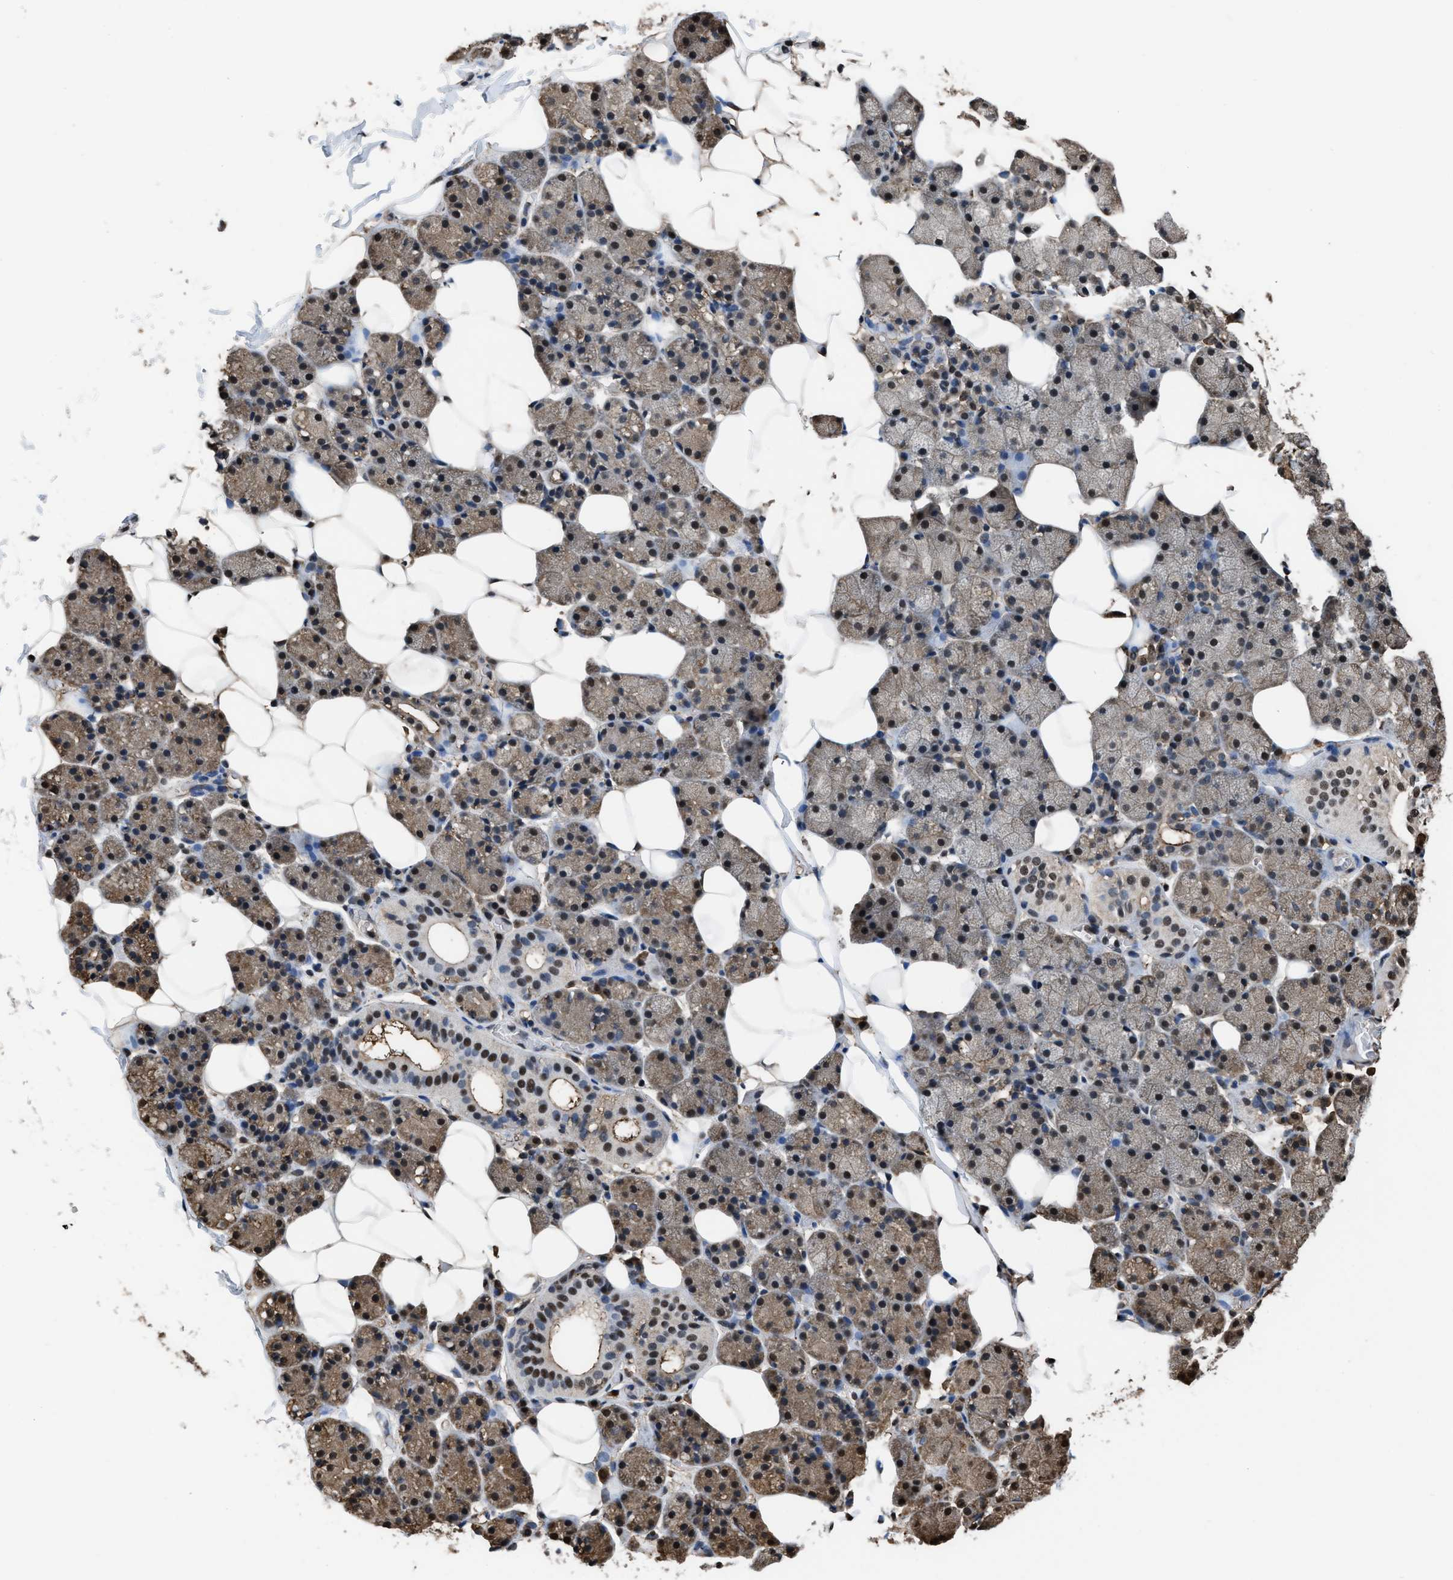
{"staining": {"intensity": "moderate", "quantity": "25%-75%", "location": "cytoplasmic/membranous,nuclear"}, "tissue": "salivary gland", "cell_type": "Glandular cells", "image_type": "normal", "snomed": [{"axis": "morphology", "description": "Normal tissue, NOS"}, {"axis": "topography", "description": "Salivary gland"}], "caption": "Immunohistochemical staining of unremarkable salivary gland displays medium levels of moderate cytoplasmic/membranous,nuclear expression in about 25%-75% of glandular cells.", "gene": "FNTA", "patient": {"sex": "female", "age": 33}}